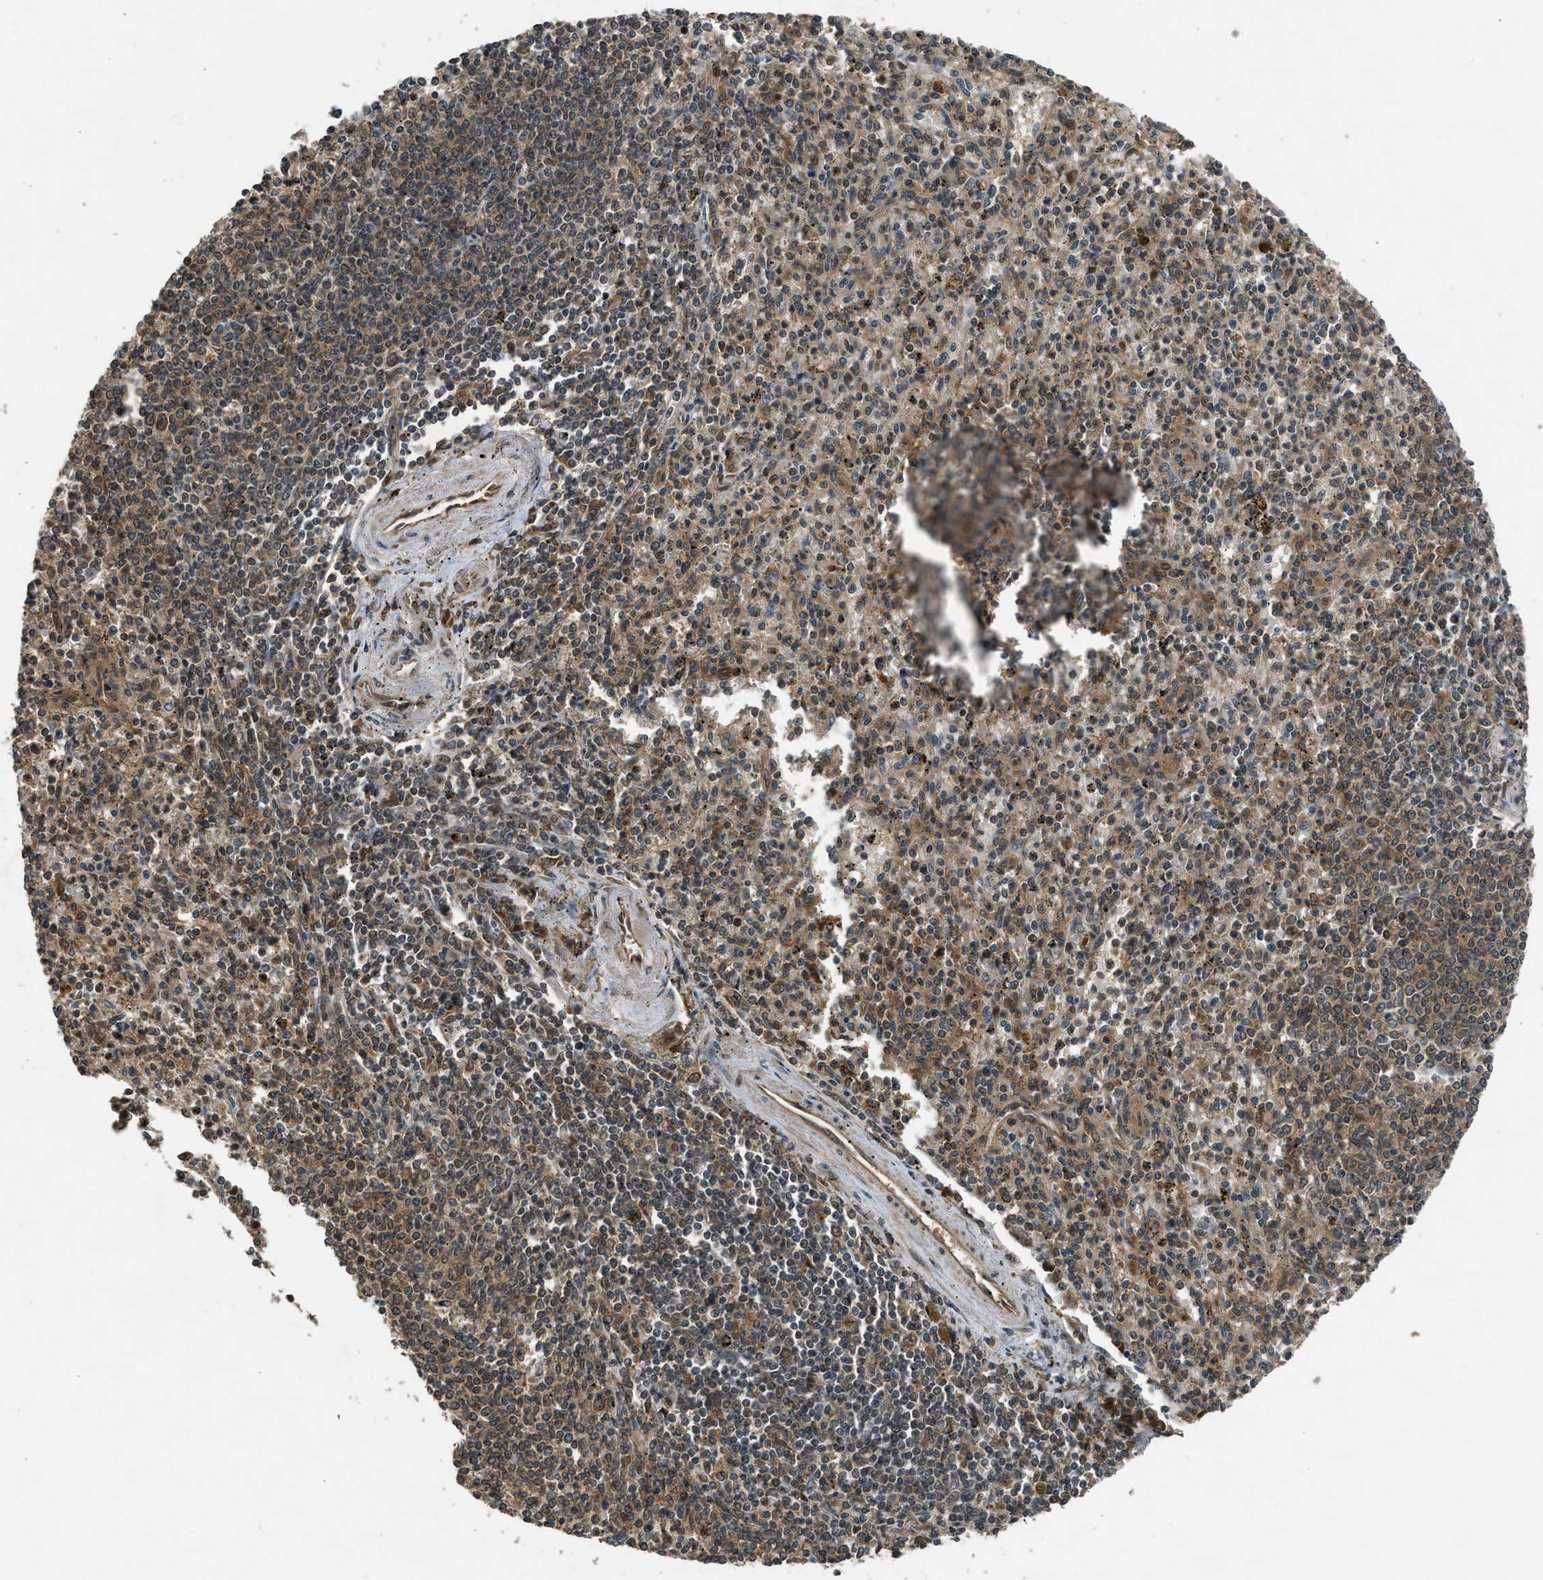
{"staining": {"intensity": "strong", "quantity": ">75%", "location": "cytoplasmic/membranous"}, "tissue": "spleen", "cell_type": "Cells in red pulp", "image_type": "normal", "snomed": [{"axis": "morphology", "description": "Normal tissue, NOS"}, {"axis": "topography", "description": "Spleen"}], "caption": "Immunohistochemical staining of normal spleen exhibits strong cytoplasmic/membranous protein expression in about >75% of cells in red pulp. Nuclei are stained in blue.", "gene": "TXNL1", "patient": {"sex": "male", "age": 72}}